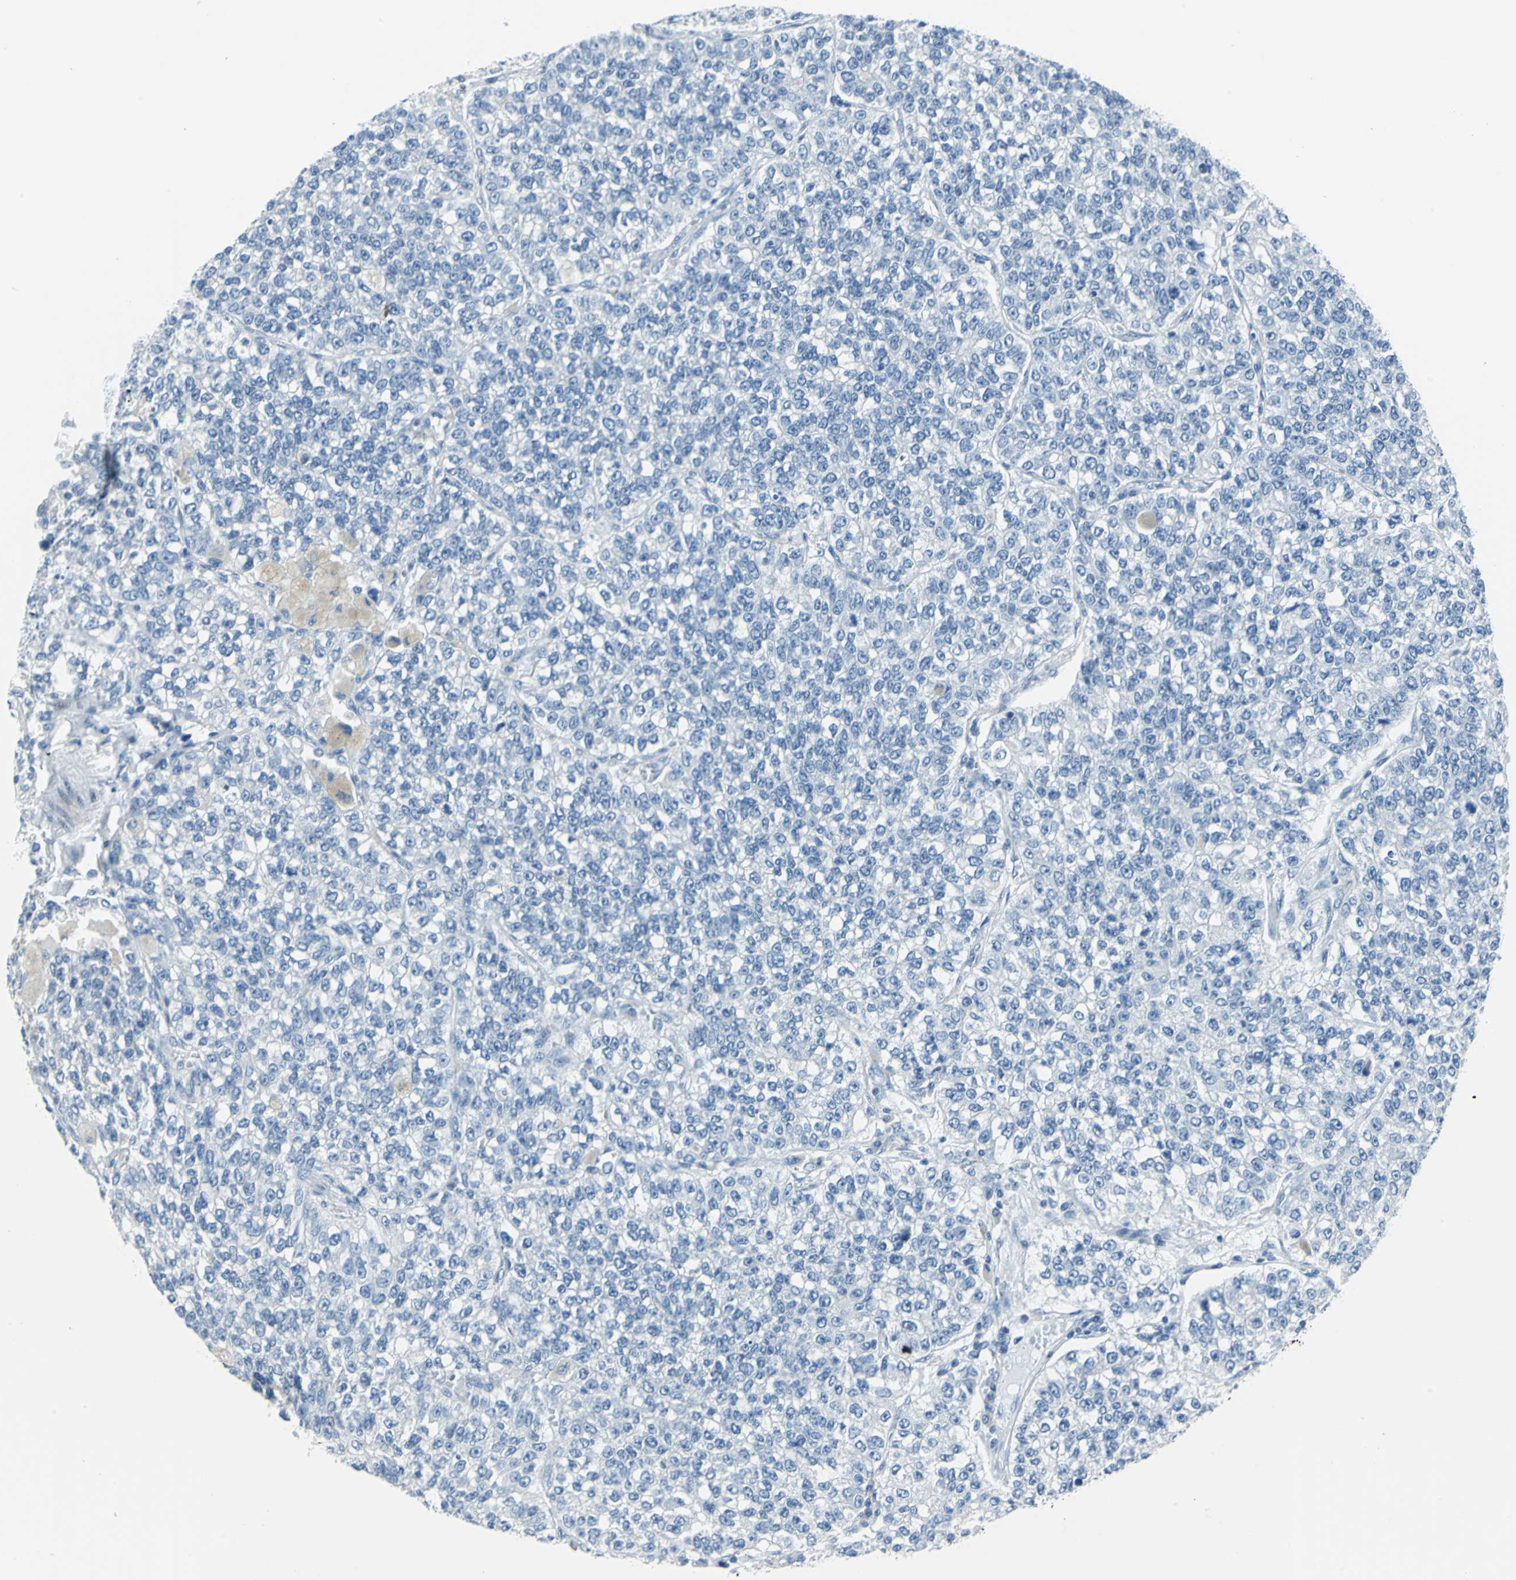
{"staining": {"intensity": "negative", "quantity": "none", "location": "none"}, "tissue": "lung cancer", "cell_type": "Tumor cells", "image_type": "cancer", "snomed": [{"axis": "morphology", "description": "Adenocarcinoma, NOS"}, {"axis": "topography", "description": "Lung"}], "caption": "DAB immunohistochemical staining of adenocarcinoma (lung) demonstrates no significant expression in tumor cells. (DAB IHC visualized using brightfield microscopy, high magnification).", "gene": "DNAI2", "patient": {"sex": "male", "age": 49}}